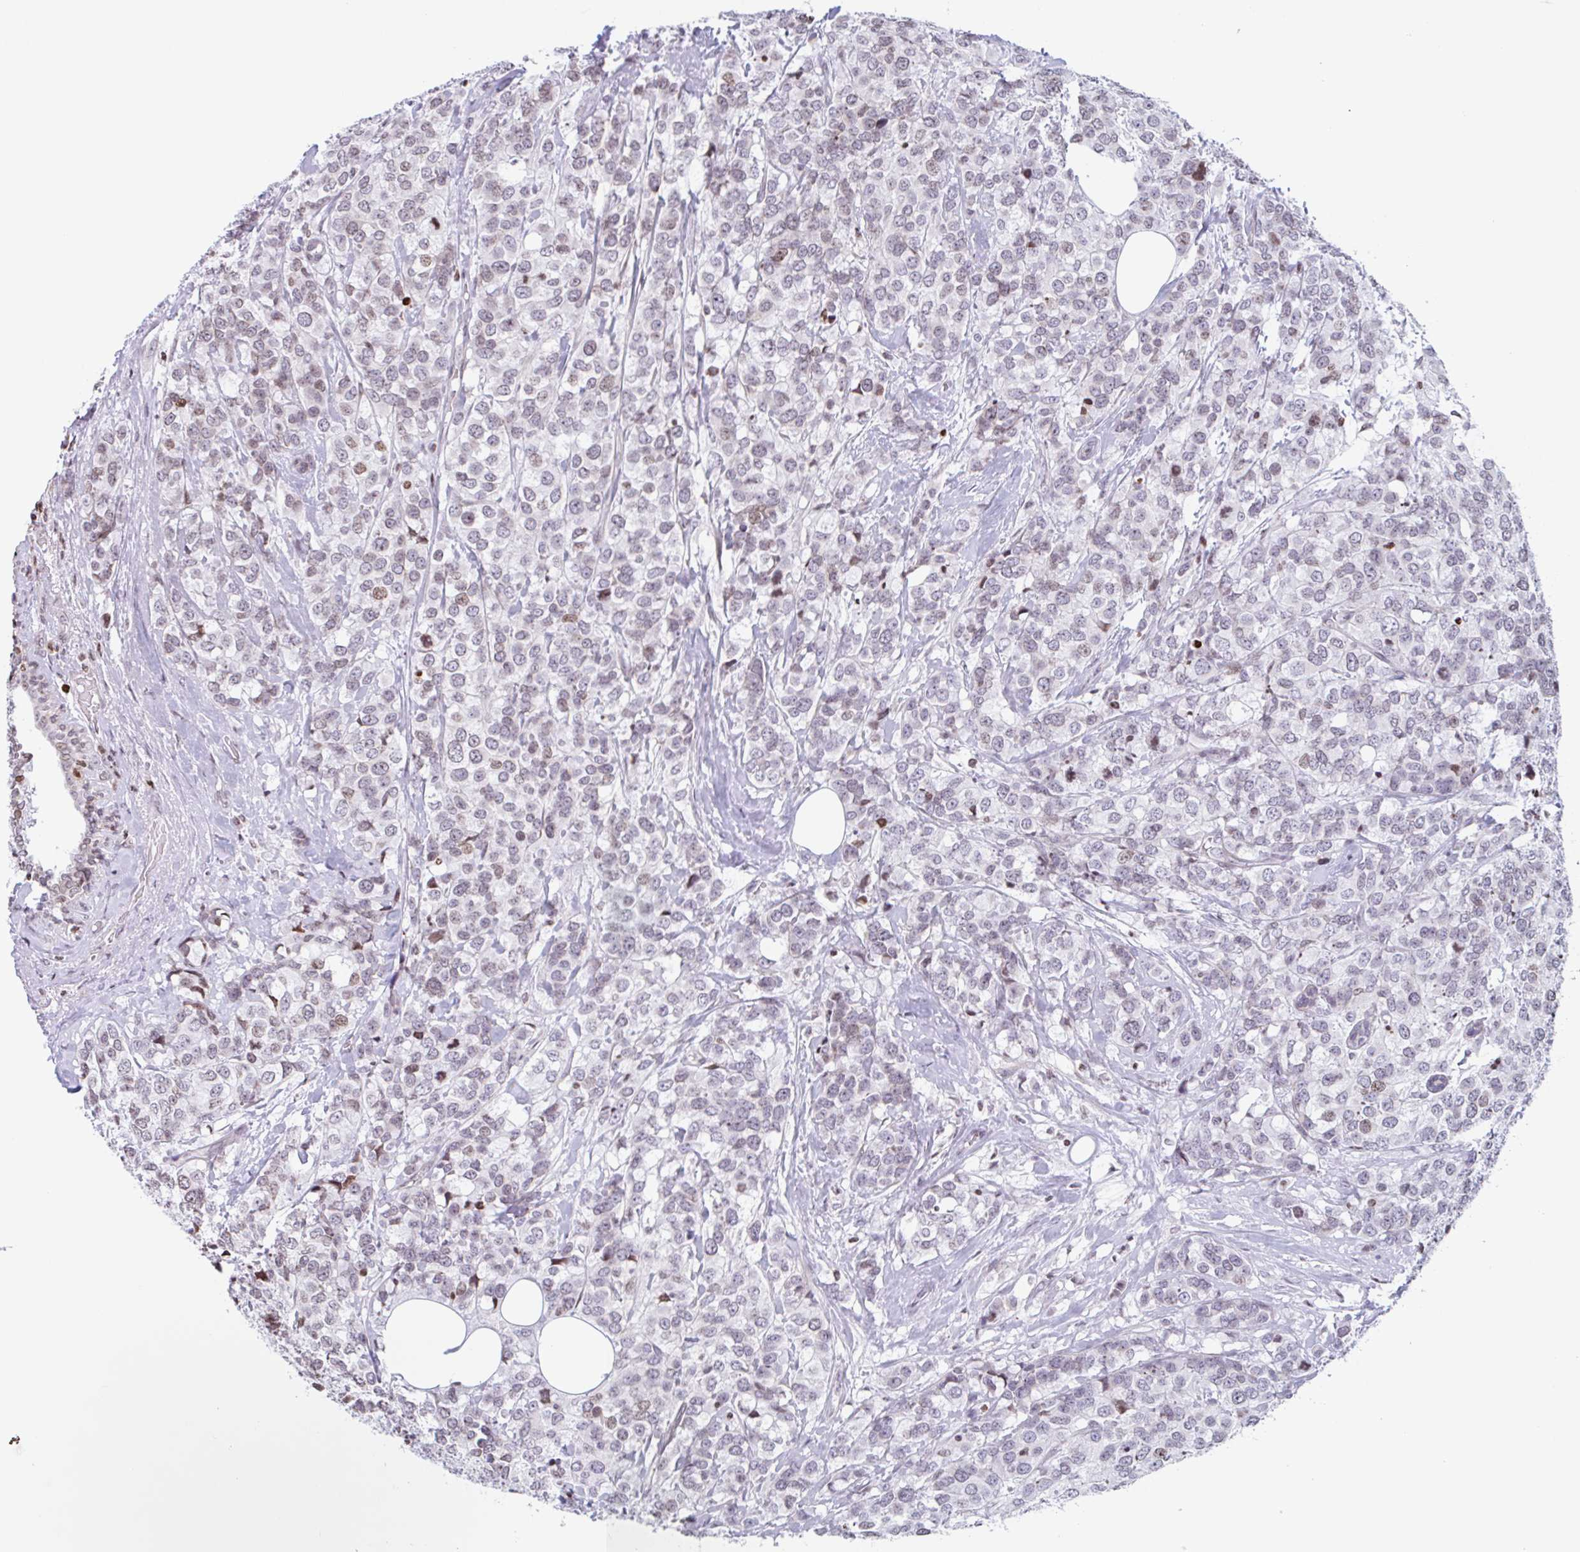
{"staining": {"intensity": "weak", "quantity": ">75%", "location": "nuclear"}, "tissue": "breast cancer", "cell_type": "Tumor cells", "image_type": "cancer", "snomed": [{"axis": "morphology", "description": "Lobular carcinoma"}, {"axis": "topography", "description": "Breast"}], "caption": "IHC of human breast lobular carcinoma reveals low levels of weak nuclear expression in approximately >75% of tumor cells. Using DAB (3,3'-diaminobenzidine) (brown) and hematoxylin (blue) stains, captured at high magnification using brightfield microscopy.", "gene": "NOL6", "patient": {"sex": "female", "age": 59}}